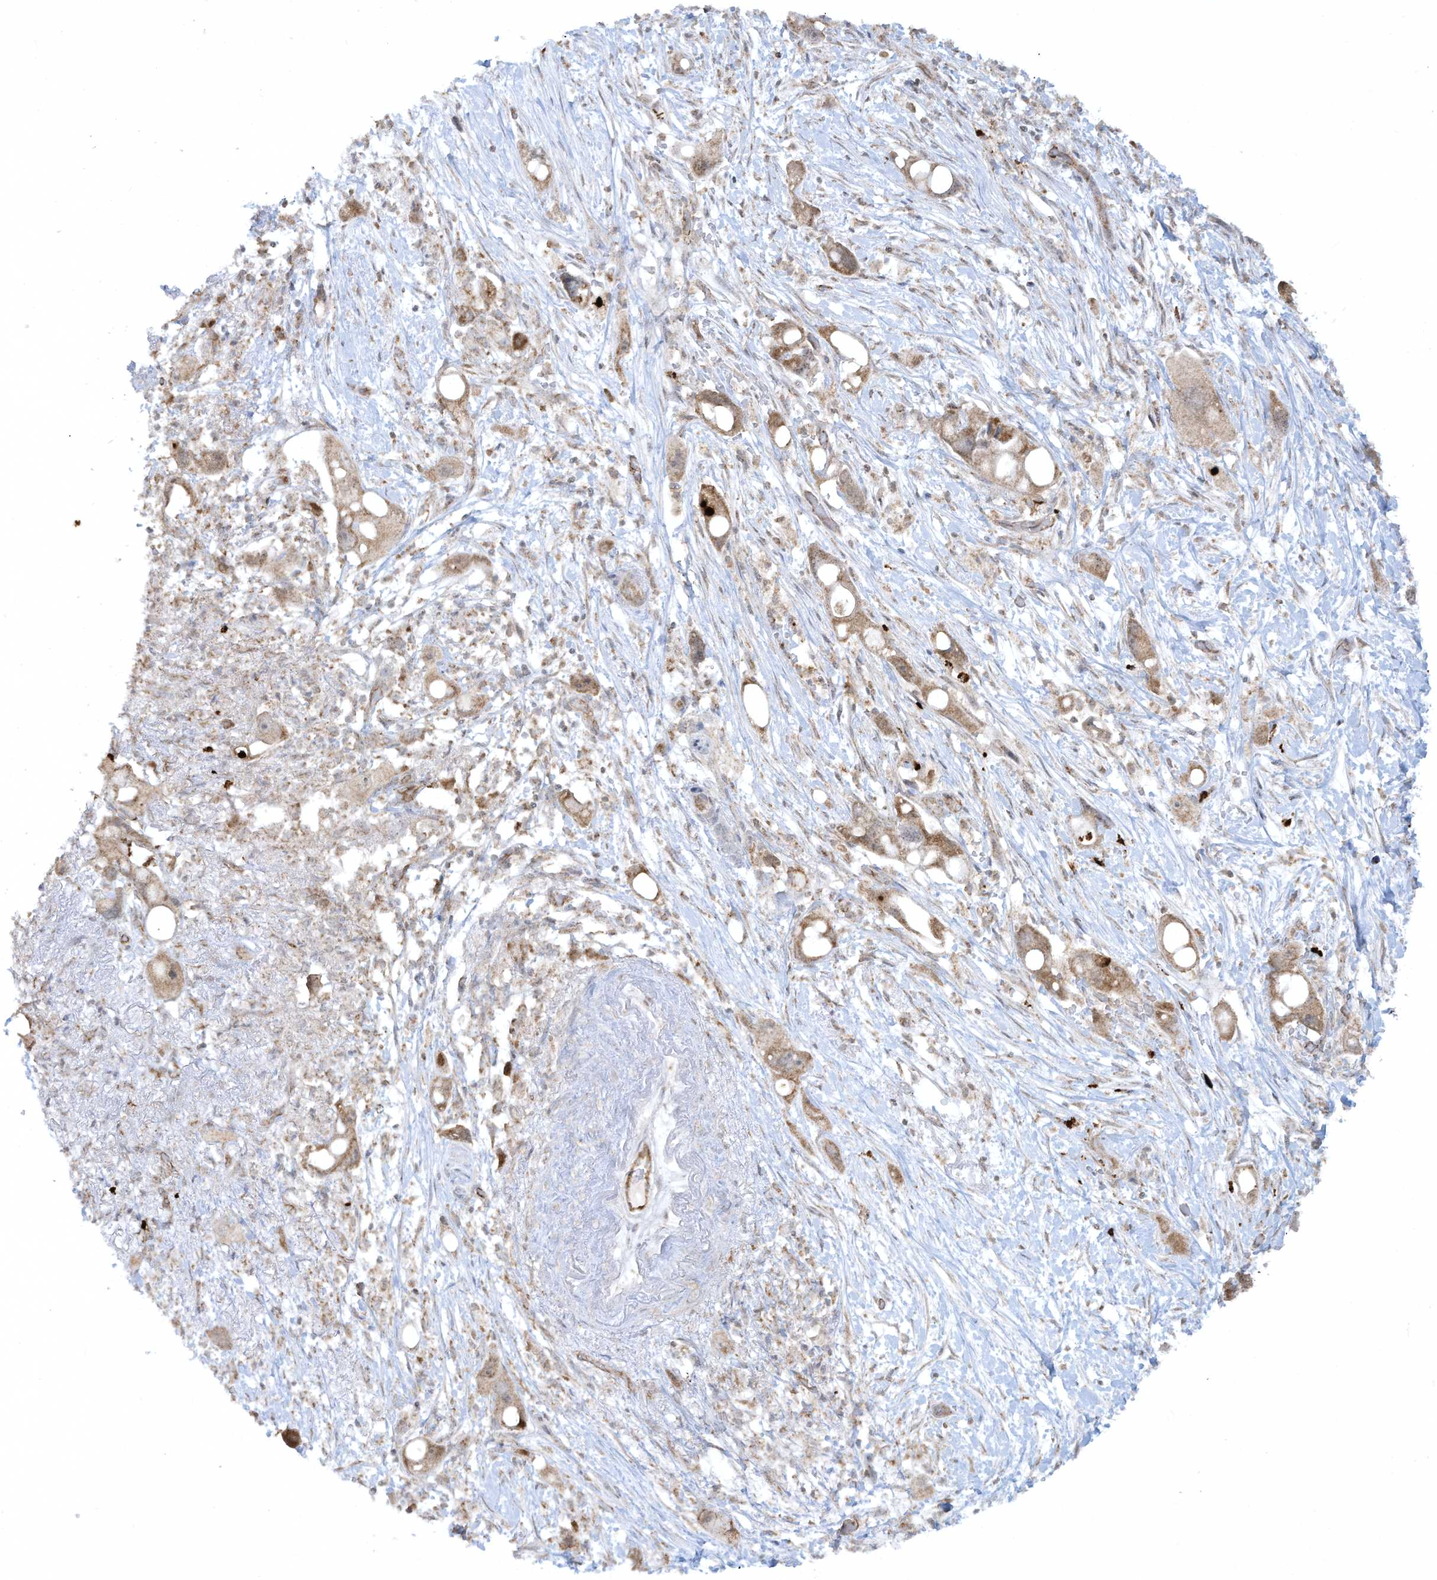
{"staining": {"intensity": "moderate", "quantity": ">75%", "location": "cytoplasmic/membranous"}, "tissue": "pancreatic cancer", "cell_type": "Tumor cells", "image_type": "cancer", "snomed": [{"axis": "morphology", "description": "Normal tissue, NOS"}, {"axis": "morphology", "description": "Adenocarcinoma, NOS"}, {"axis": "topography", "description": "Pancreas"}], "caption": "Brown immunohistochemical staining in pancreatic cancer (adenocarcinoma) displays moderate cytoplasmic/membranous expression in approximately >75% of tumor cells. (Stains: DAB (3,3'-diaminobenzidine) in brown, nuclei in blue, Microscopy: brightfield microscopy at high magnification).", "gene": "CHRNA4", "patient": {"sex": "female", "age": 68}}